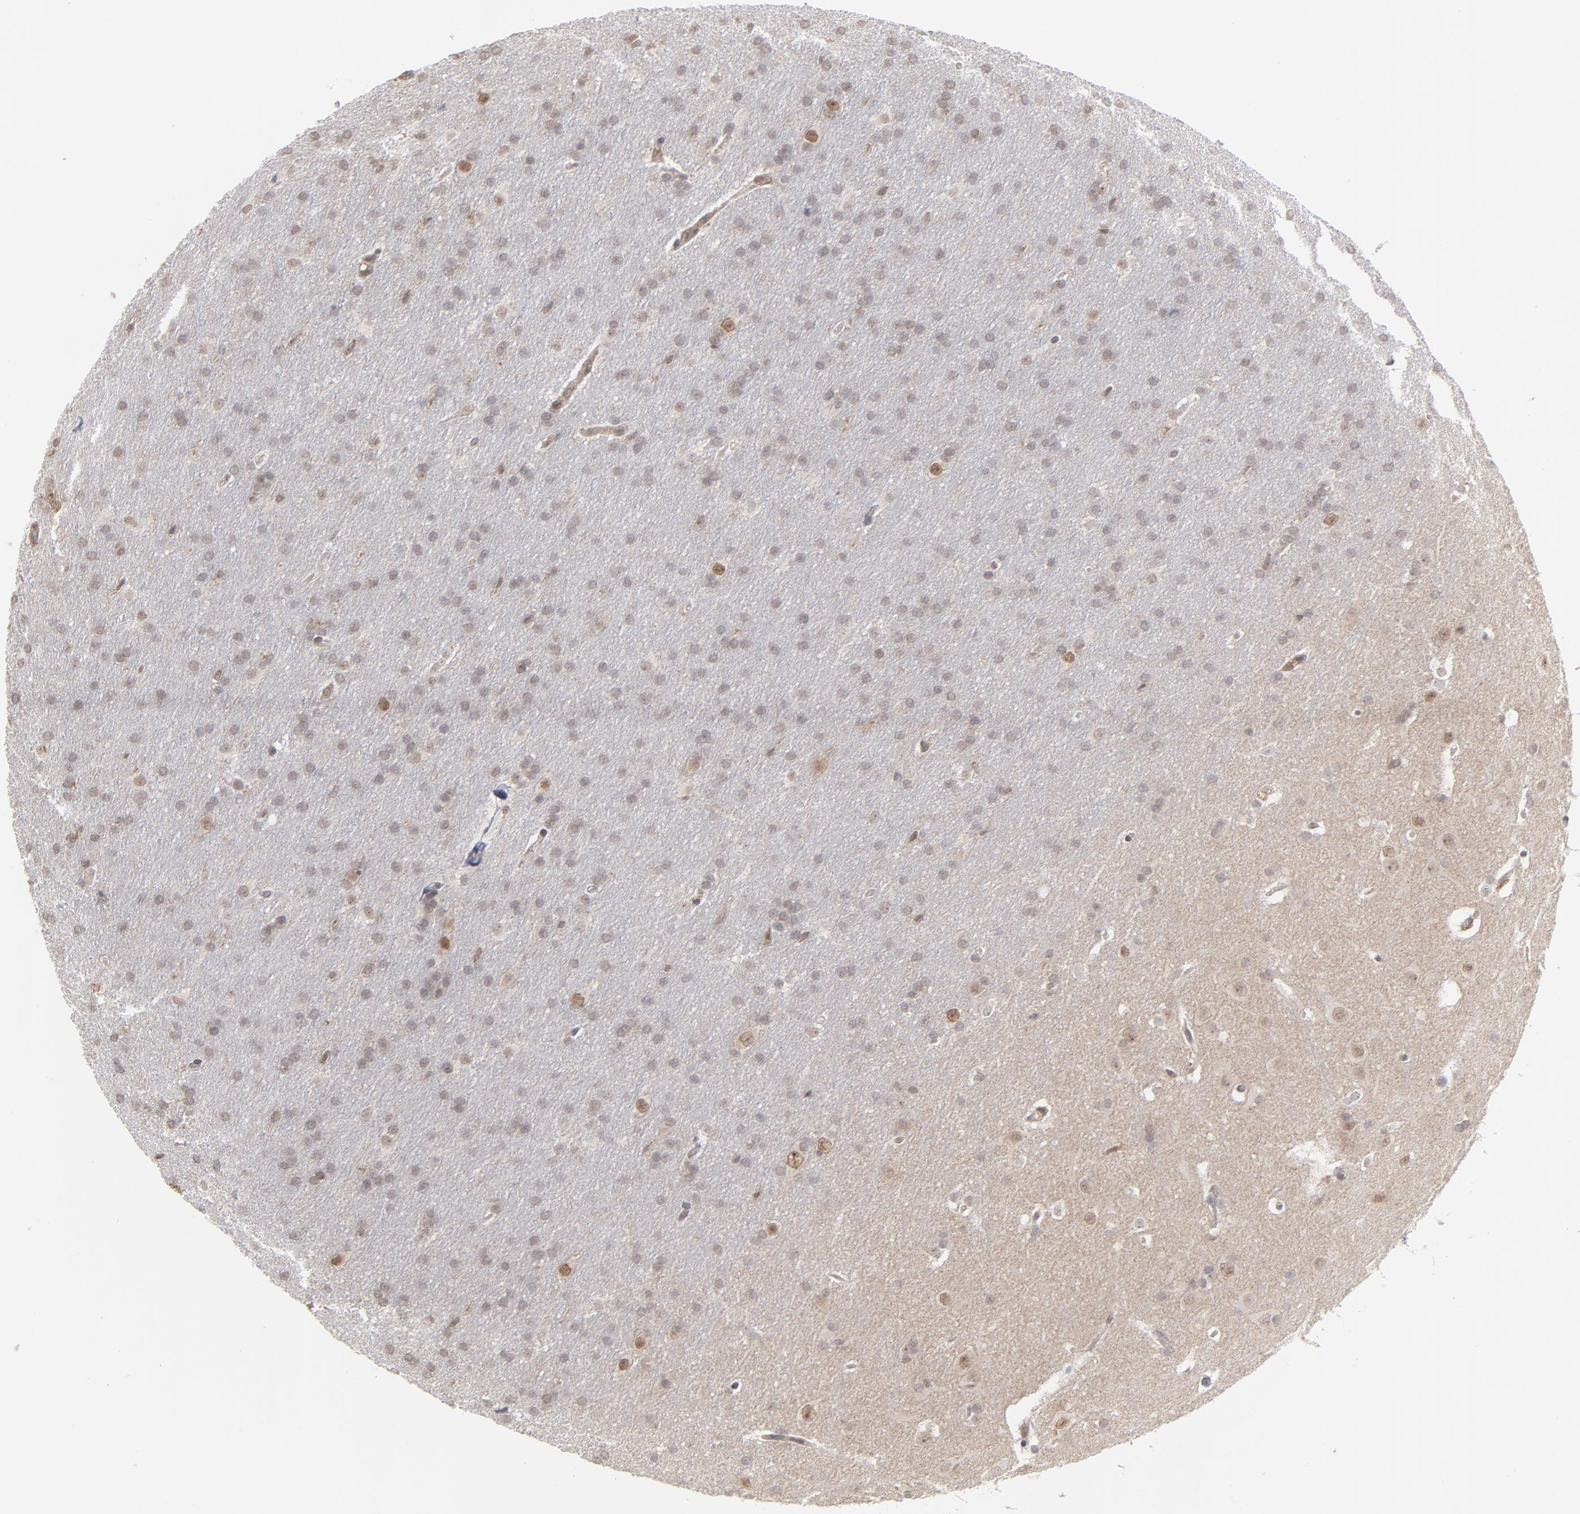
{"staining": {"intensity": "weak", "quantity": "<25%", "location": "nuclear"}, "tissue": "glioma", "cell_type": "Tumor cells", "image_type": "cancer", "snomed": [{"axis": "morphology", "description": "Glioma, malignant, Low grade"}, {"axis": "topography", "description": "Brain"}], "caption": "Glioma was stained to show a protein in brown. There is no significant staining in tumor cells.", "gene": "OAS1", "patient": {"sex": "female", "age": 32}}